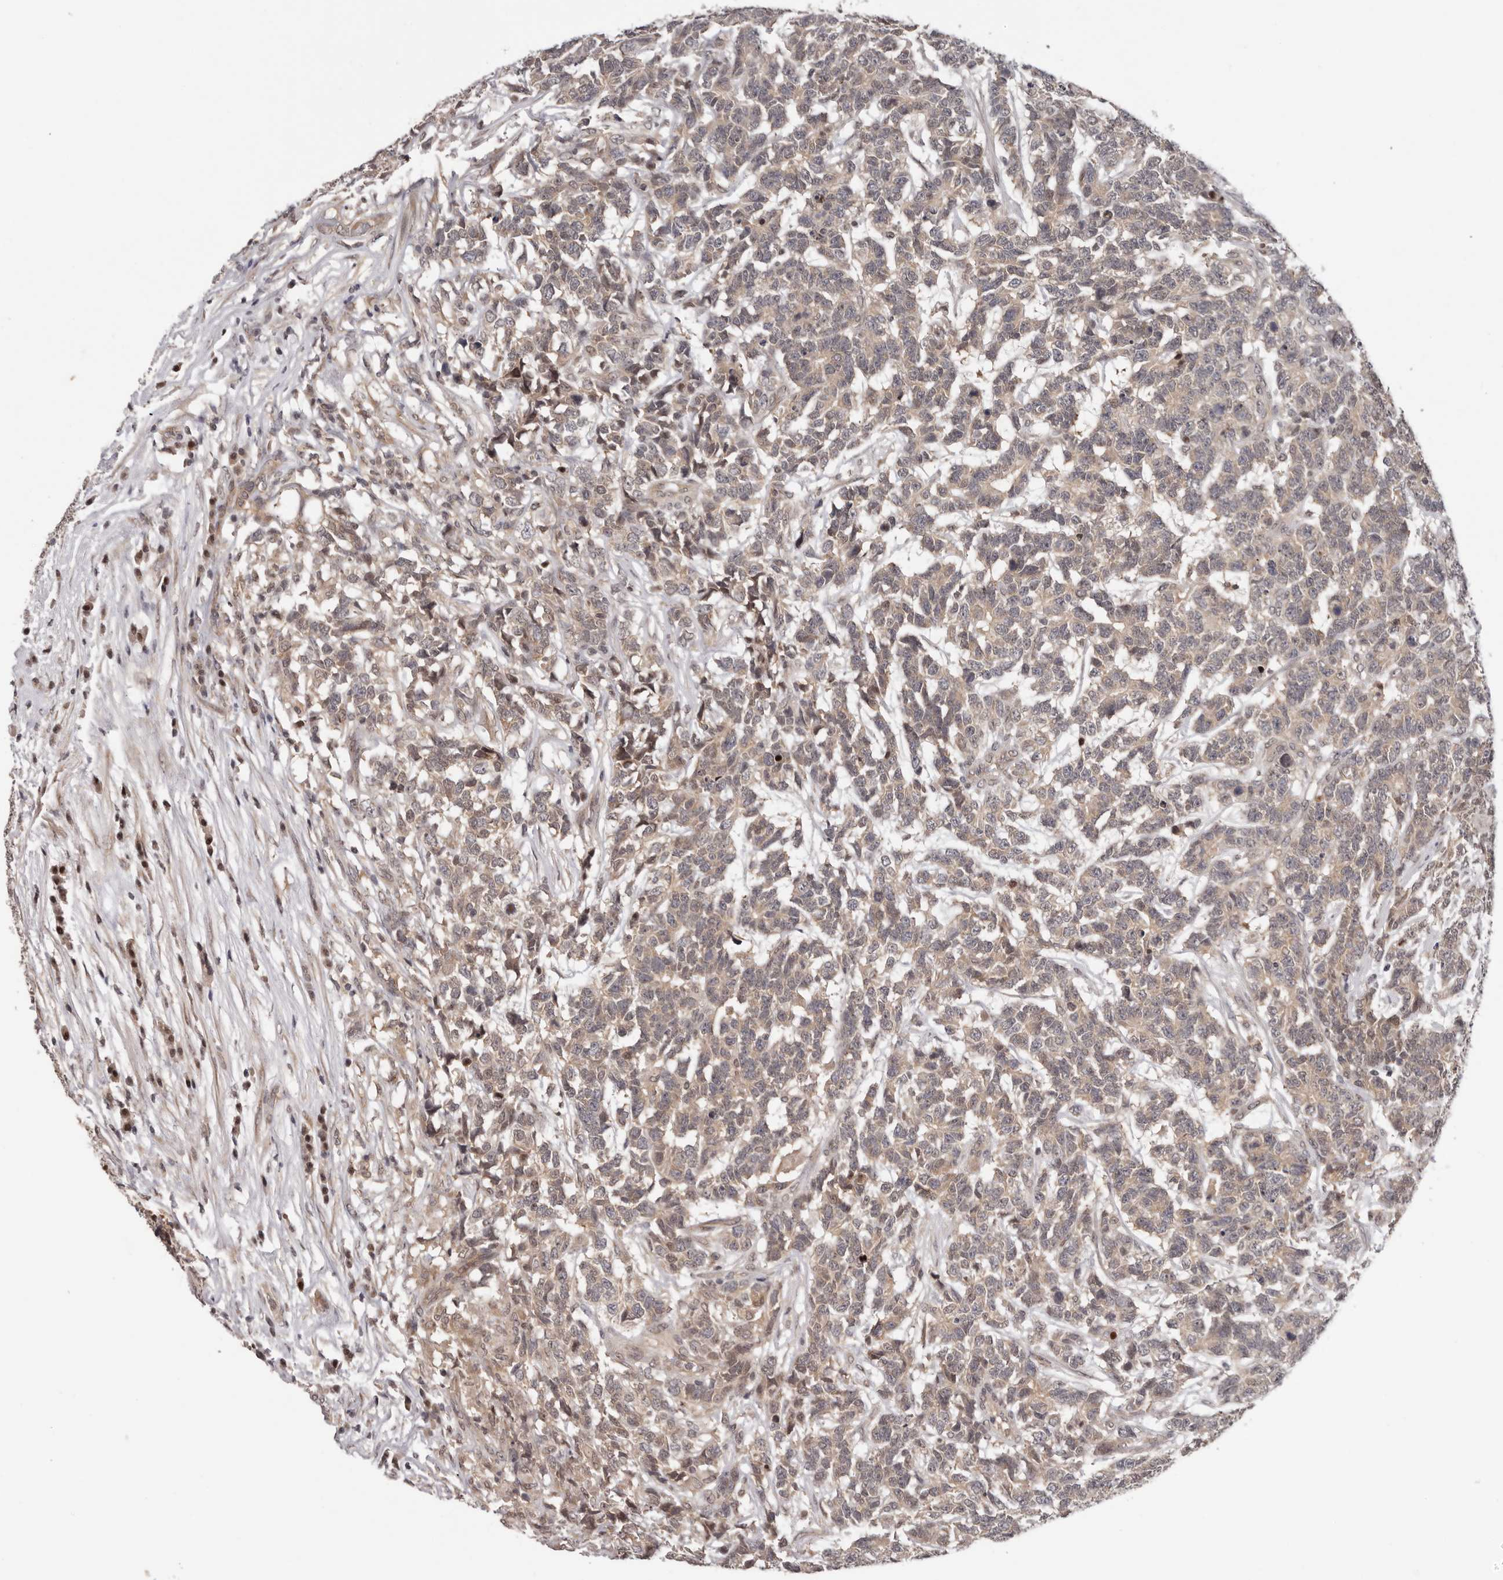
{"staining": {"intensity": "weak", "quantity": ">75%", "location": "cytoplasmic/membranous"}, "tissue": "testis cancer", "cell_type": "Tumor cells", "image_type": "cancer", "snomed": [{"axis": "morphology", "description": "Carcinoma, Embryonal, NOS"}, {"axis": "topography", "description": "Testis"}], "caption": "Protein expression analysis of testis embryonal carcinoma reveals weak cytoplasmic/membranous positivity in approximately >75% of tumor cells.", "gene": "TBX5", "patient": {"sex": "male", "age": 26}}